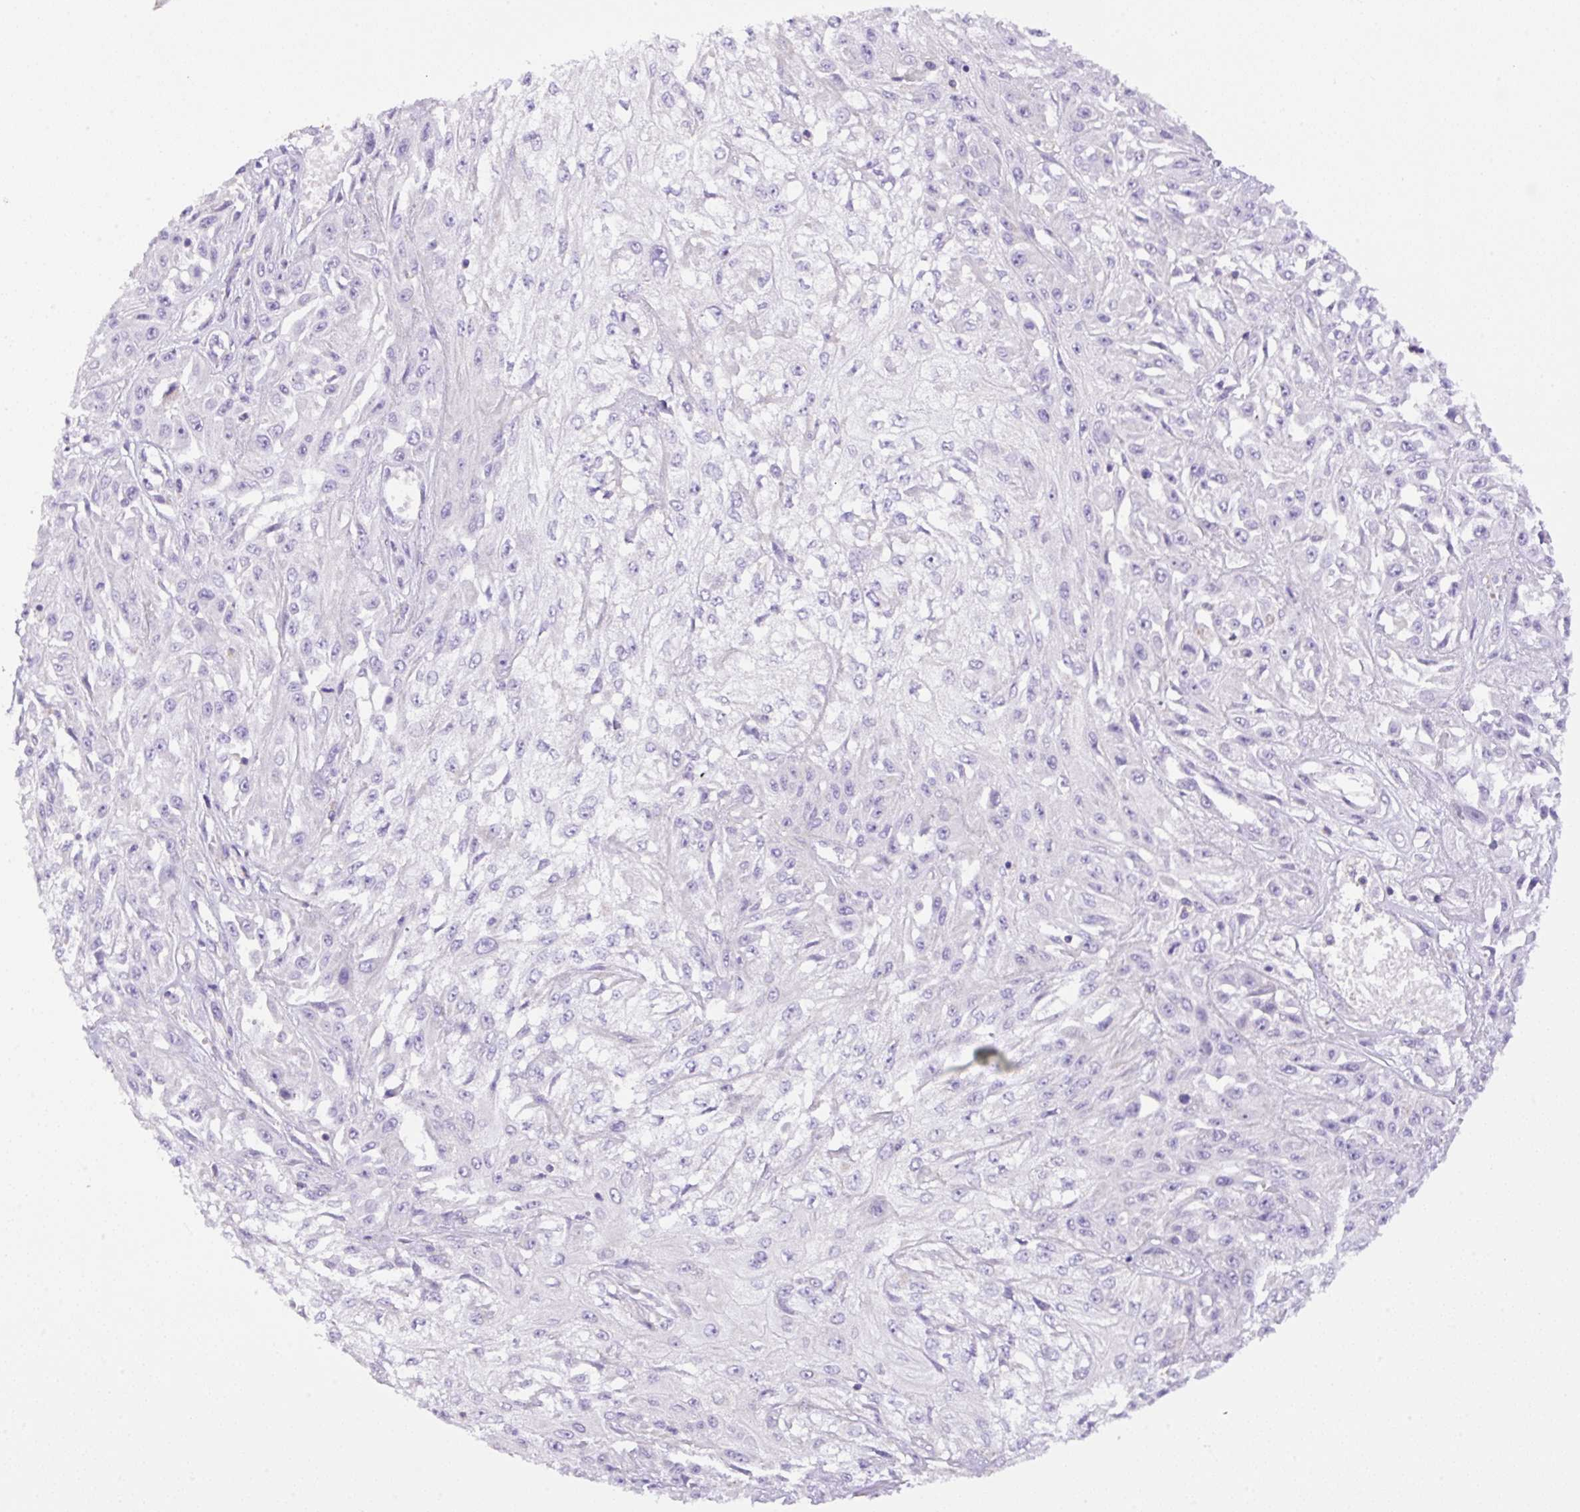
{"staining": {"intensity": "negative", "quantity": "none", "location": "none"}, "tissue": "skin cancer", "cell_type": "Tumor cells", "image_type": "cancer", "snomed": [{"axis": "morphology", "description": "Squamous cell carcinoma, NOS"}, {"axis": "morphology", "description": "Squamous cell carcinoma, metastatic, NOS"}, {"axis": "topography", "description": "Skin"}, {"axis": "topography", "description": "Lymph node"}], "caption": "An immunohistochemistry (IHC) histopathology image of squamous cell carcinoma (skin) is shown. There is no staining in tumor cells of squamous cell carcinoma (skin). The staining is performed using DAB brown chromogen with nuclei counter-stained in using hematoxylin.", "gene": "NF1", "patient": {"sex": "male", "age": 75}}